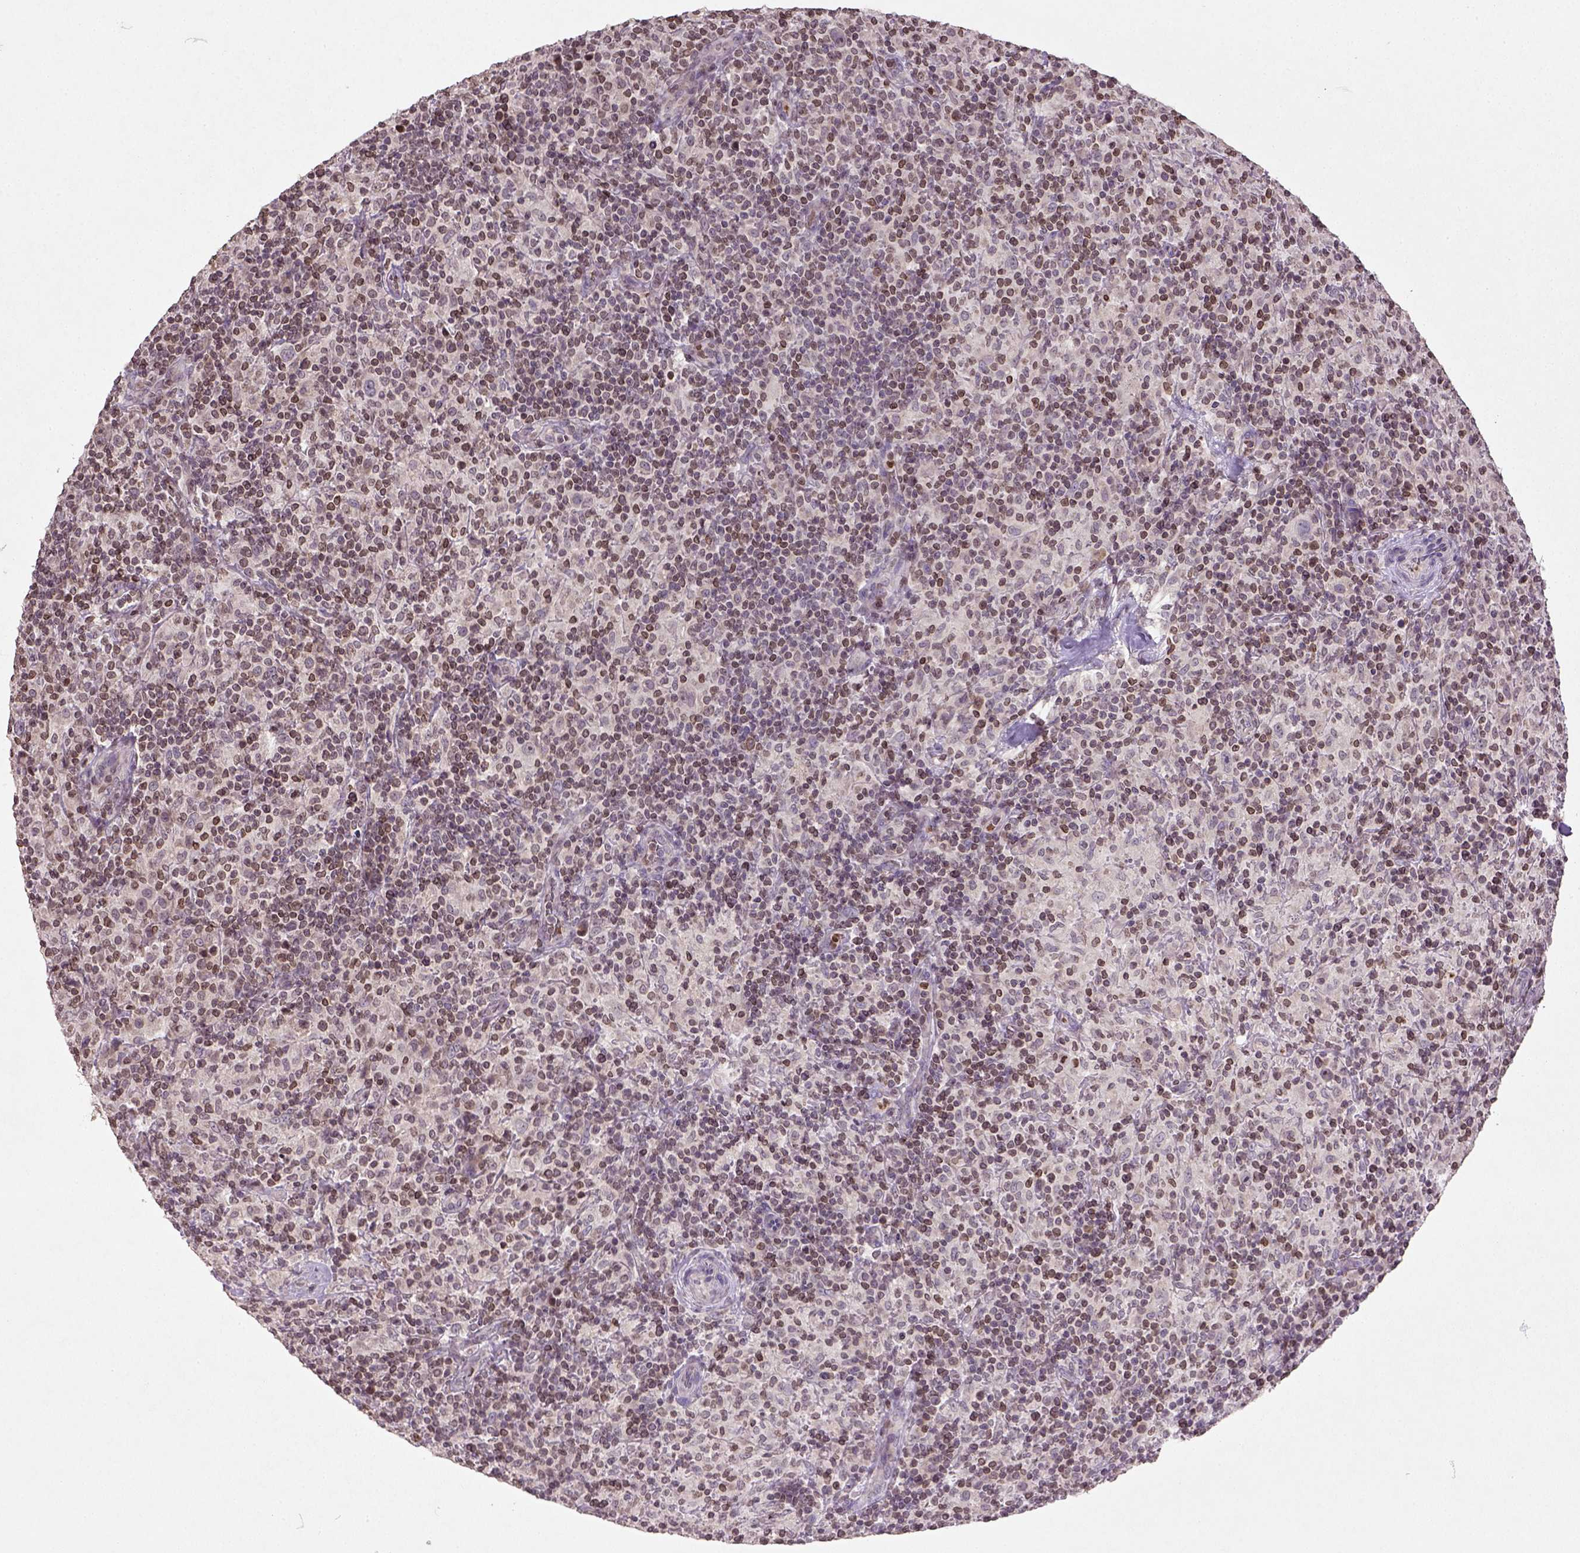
{"staining": {"intensity": "negative", "quantity": "none", "location": "none"}, "tissue": "lymphoma", "cell_type": "Tumor cells", "image_type": "cancer", "snomed": [{"axis": "morphology", "description": "Hodgkin's disease, NOS"}, {"axis": "topography", "description": "Lymph node"}], "caption": "An immunohistochemistry image of lymphoma is shown. There is no staining in tumor cells of lymphoma.", "gene": "NUDT3", "patient": {"sex": "male", "age": 70}}